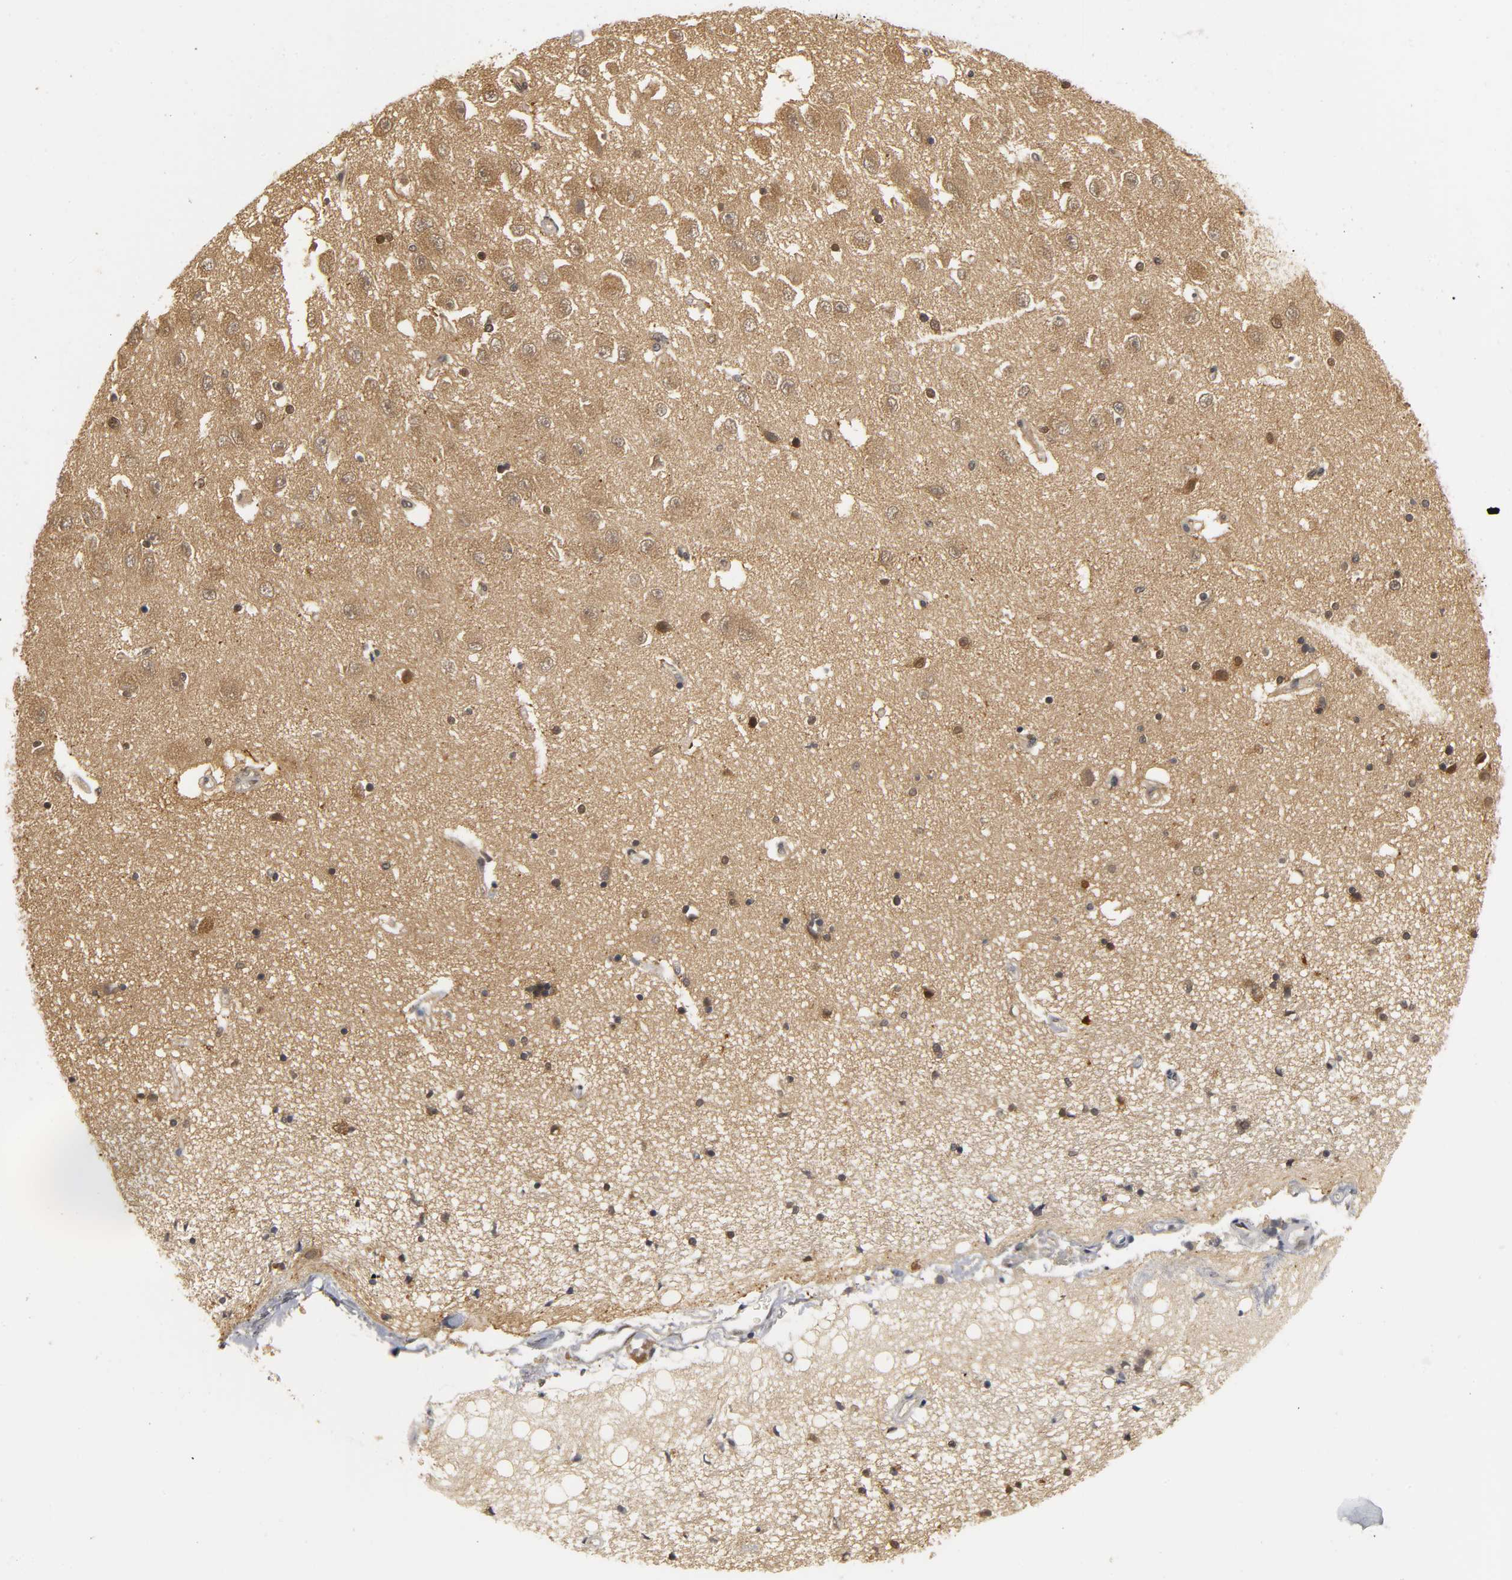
{"staining": {"intensity": "strong", "quantity": "25%-75%", "location": "cytoplasmic/membranous,nuclear"}, "tissue": "hippocampus", "cell_type": "Glial cells", "image_type": "normal", "snomed": [{"axis": "morphology", "description": "Normal tissue, NOS"}, {"axis": "topography", "description": "Hippocampus"}], "caption": "Immunohistochemical staining of normal hippocampus exhibits 25%-75% levels of strong cytoplasmic/membranous,nuclear protein positivity in approximately 25%-75% of glial cells.", "gene": "PARK7", "patient": {"sex": "female", "age": 54}}